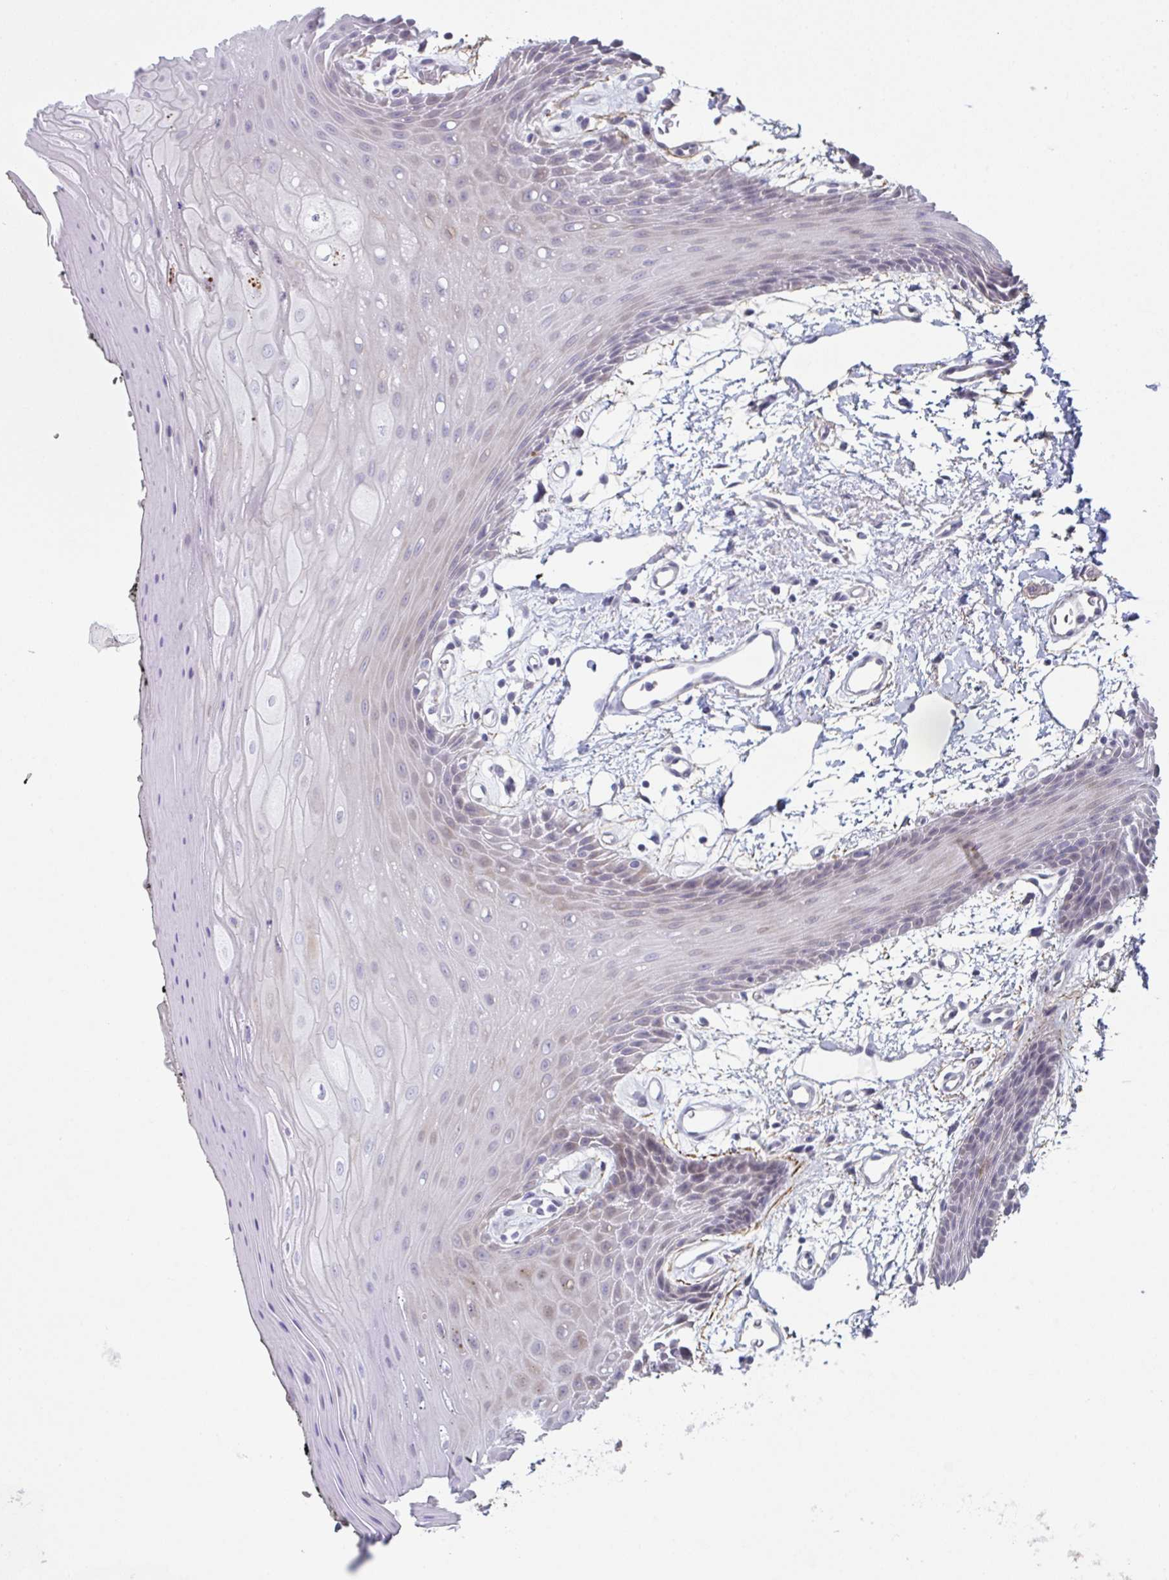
{"staining": {"intensity": "negative", "quantity": "none", "location": "none"}, "tissue": "oral mucosa", "cell_type": "Squamous epithelial cells", "image_type": "normal", "snomed": [{"axis": "morphology", "description": "Normal tissue, NOS"}, {"axis": "topography", "description": "Oral tissue"}, {"axis": "topography", "description": "Tounge, NOS"}], "caption": "A histopathology image of human oral mucosa is negative for staining in squamous epithelial cells. (DAB IHC with hematoxylin counter stain).", "gene": "A1CF", "patient": {"sex": "female", "age": 59}}